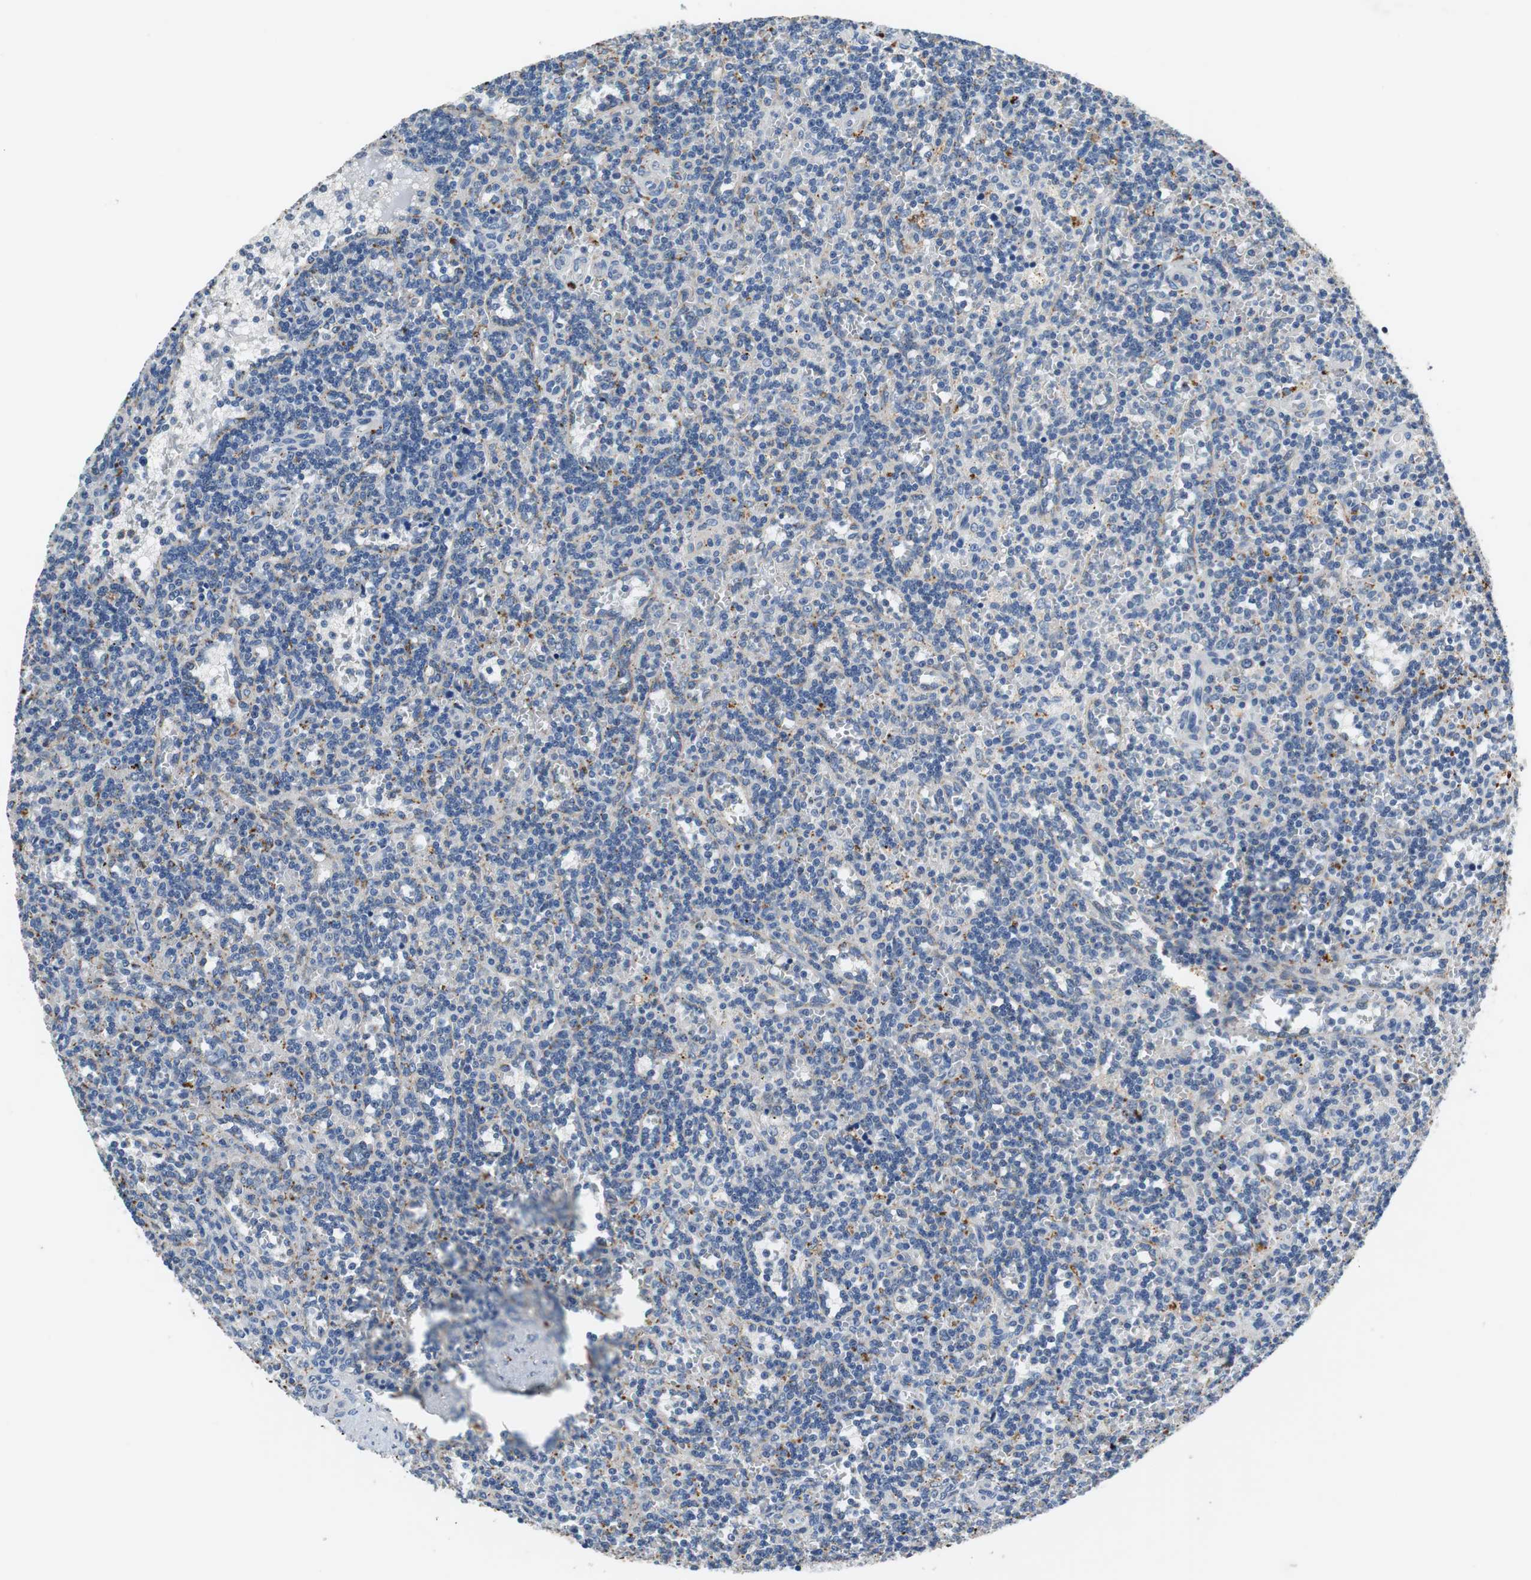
{"staining": {"intensity": "negative", "quantity": "none", "location": "none"}, "tissue": "lymphoma", "cell_type": "Tumor cells", "image_type": "cancer", "snomed": [{"axis": "morphology", "description": "Malignant lymphoma, non-Hodgkin's type, Low grade"}, {"axis": "topography", "description": "Spleen"}], "caption": "Immunohistochemical staining of human low-grade malignant lymphoma, non-Hodgkin's type displays no significant positivity in tumor cells. (DAB immunohistochemistry (IHC) visualized using brightfield microscopy, high magnification).", "gene": "NLGN1", "patient": {"sex": "male", "age": 73}}